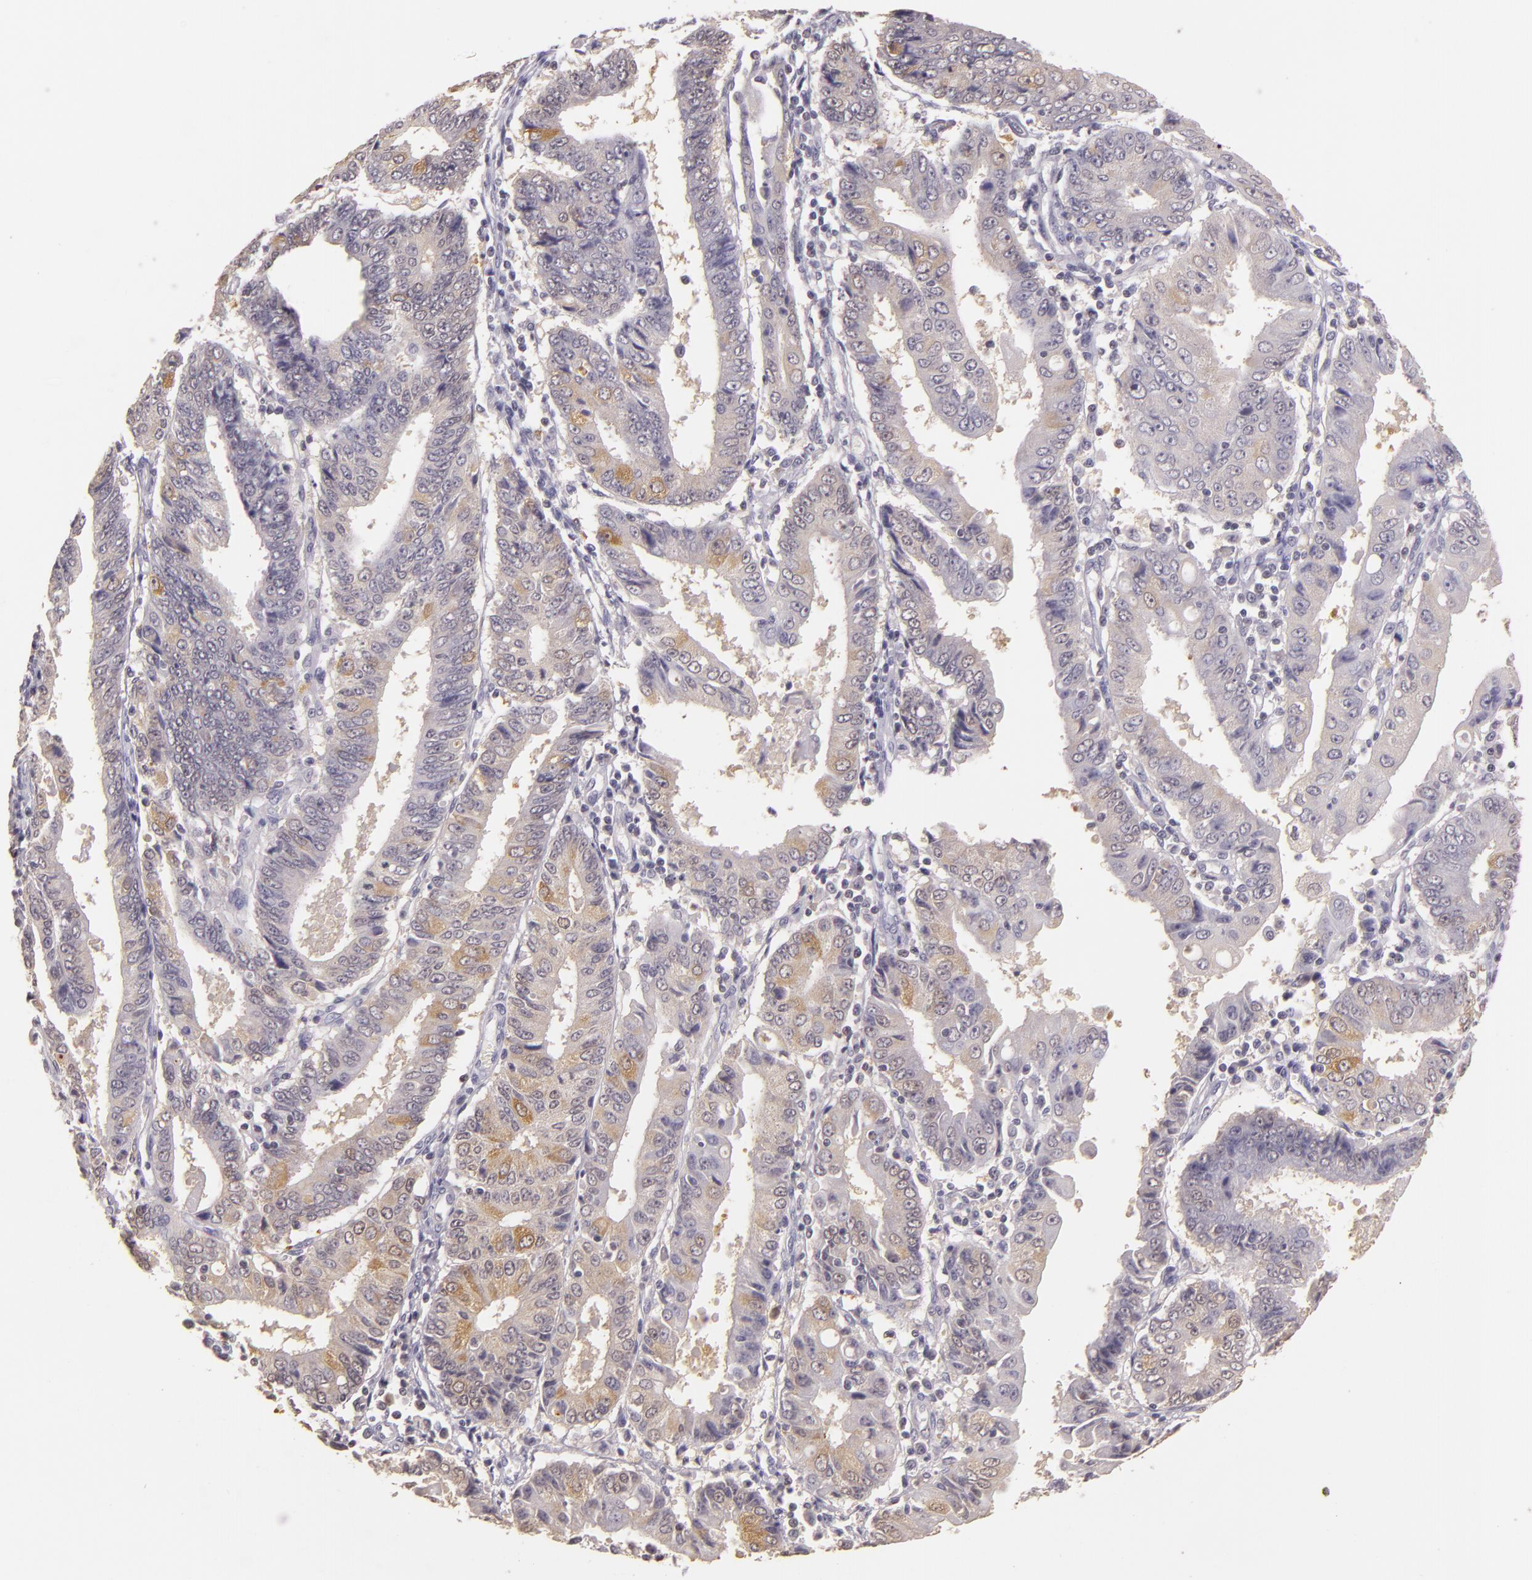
{"staining": {"intensity": "moderate", "quantity": "25%-75%", "location": "cytoplasmic/membranous"}, "tissue": "endometrial cancer", "cell_type": "Tumor cells", "image_type": "cancer", "snomed": [{"axis": "morphology", "description": "Adenocarcinoma, NOS"}, {"axis": "topography", "description": "Endometrium"}], "caption": "This is a photomicrograph of immunohistochemistry staining of endometrial cancer (adenocarcinoma), which shows moderate staining in the cytoplasmic/membranous of tumor cells.", "gene": "HSPA8", "patient": {"sex": "female", "age": 75}}